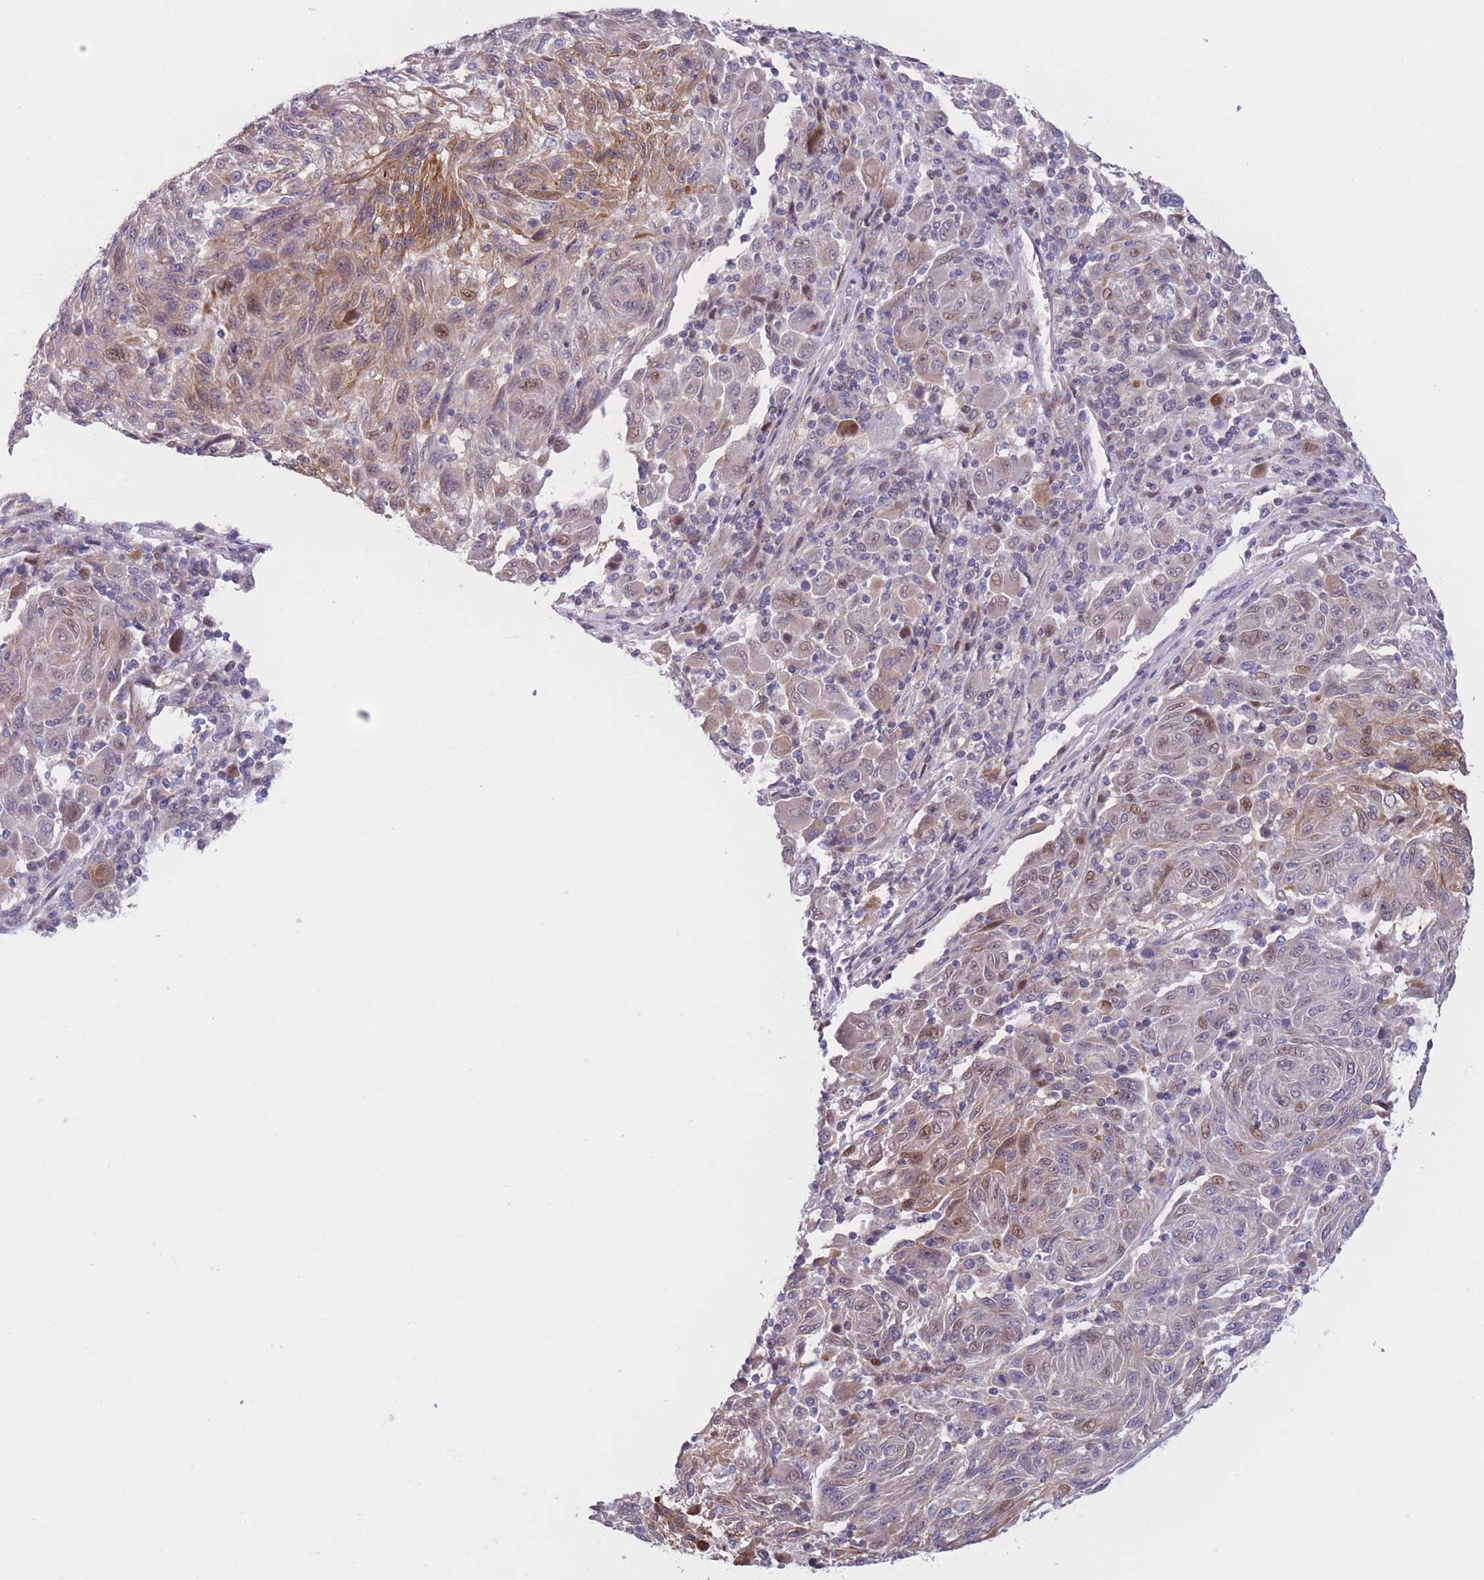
{"staining": {"intensity": "weak", "quantity": "<25%", "location": "cytoplasmic/membranous"}, "tissue": "melanoma", "cell_type": "Tumor cells", "image_type": "cancer", "snomed": [{"axis": "morphology", "description": "Malignant melanoma, NOS"}, {"axis": "topography", "description": "Skin"}], "caption": "This histopathology image is of melanoma stained with immunohistochemistry (IHC) to label a protein in brown with the nuclei are counter-stained blue. There is no expression in tumor cells.", "gene": "PDE4A", "patient": {"sex": "male", "age": 53}}